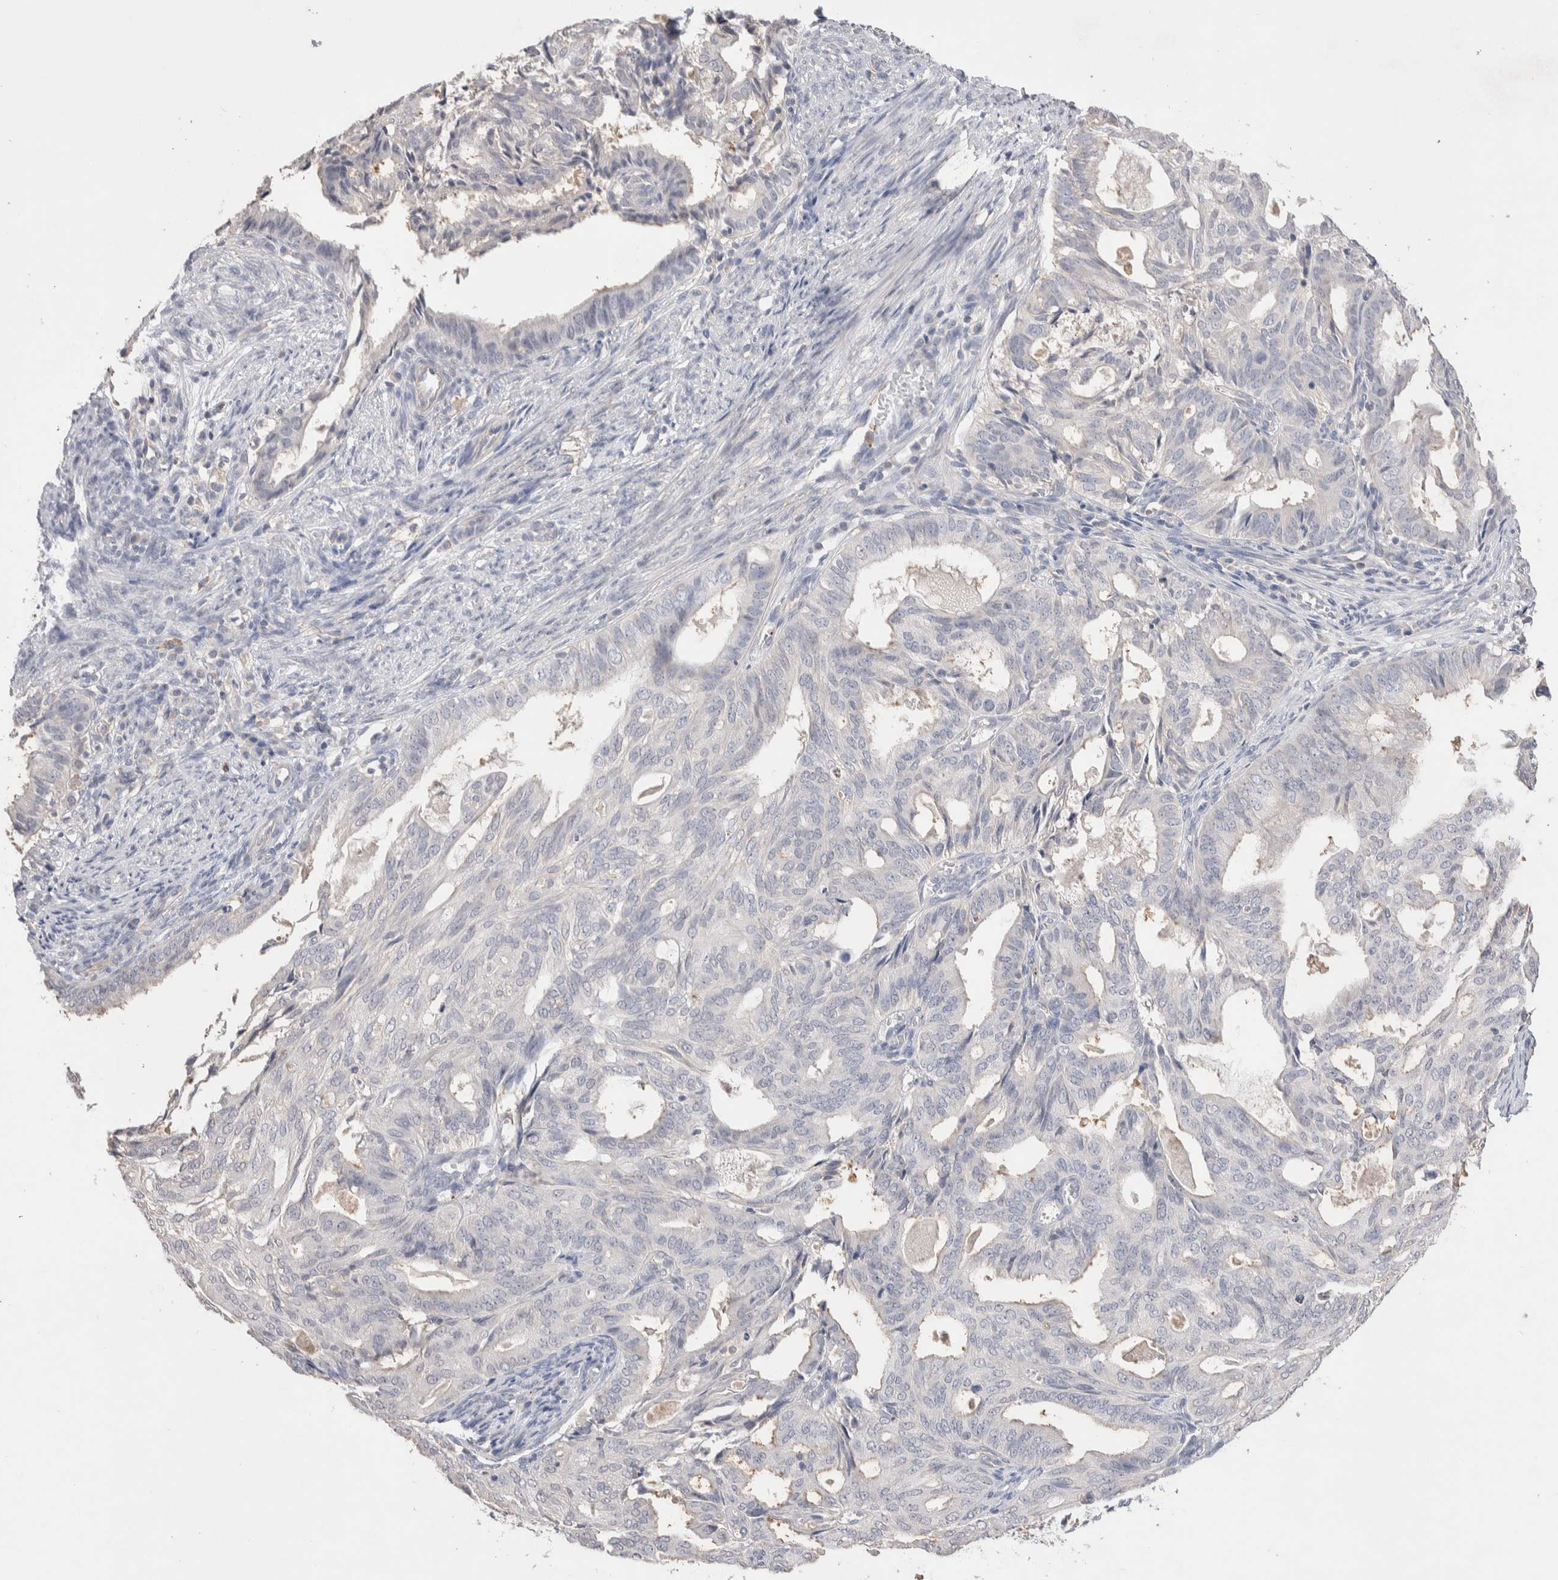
{"staining": {"intensity": "negative", "quantity": "none", "location": "none"}, "tissue": "endometrial cancer", "cell_type": "Tumor cells", "image_type": "cancer", "snomed": [{"axis": "morphology", "description": "Adenocarcinoma, NOS"}, {"axis": "topography", "description": "Endometrium"}], "caption": "Image shows no protein positivity in tumor cells of adenocarcinoma (endometrial) tissue.", "gene": "FFAR2", "patient": {"sex": "female", "age": 58}}